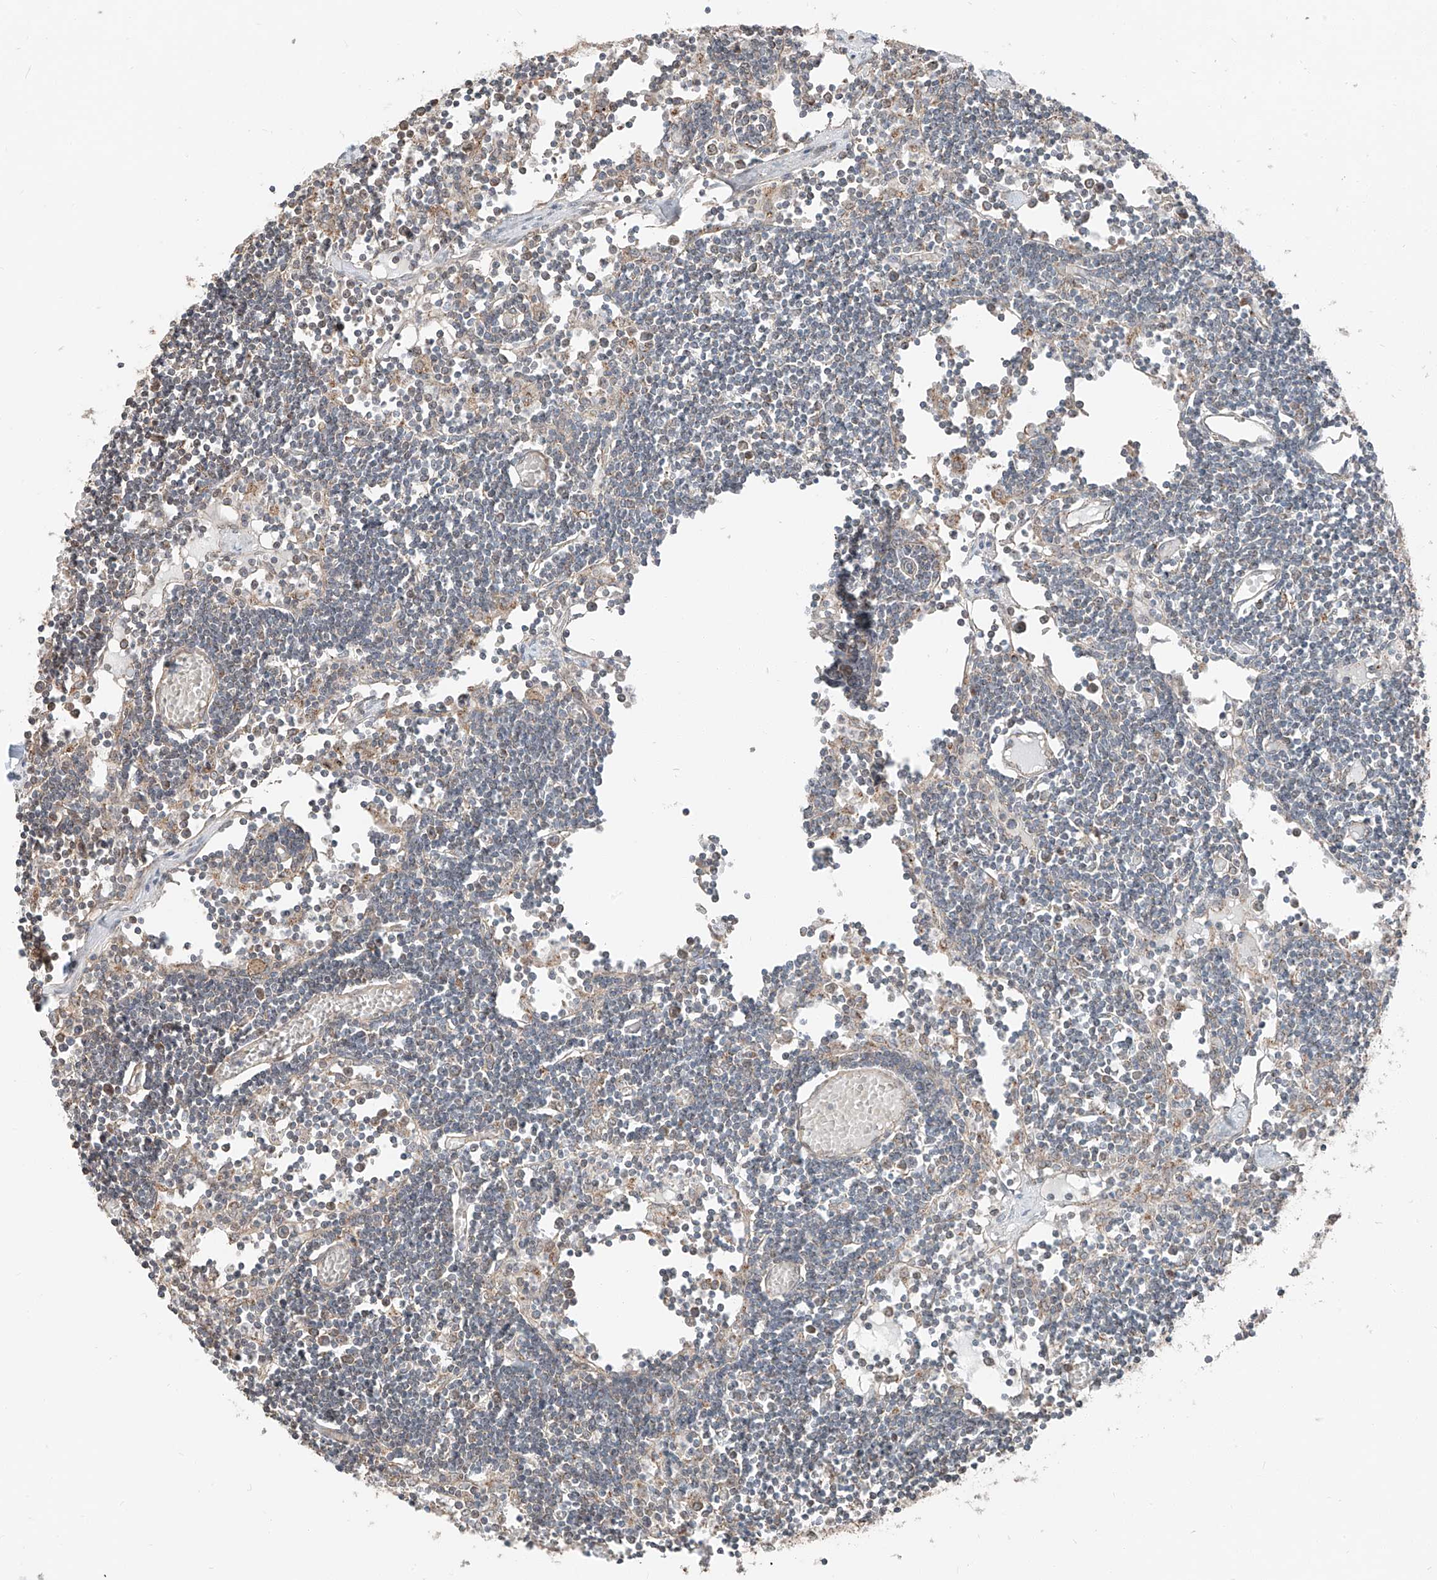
{"staining": {"intensity": "weak", "quantity": "25%-75%", "location": "cytoplasmic/membranous"}, "tissue": "lymph node", "cell_type": "Germinal center cells", "image_type": "normal", "snomed": [{"axis": "morphology", "description": "Normal tissue, NOS"}, {"axis": "topography", "description": "Lymph node"}], "caption": "IHC image of normal lymph node: human lymph node stained using immunohistochemistry (IHC) shows low levels of weak protein expression localized specifically in the cytoplasmic/membranous of germinal center cells, appearing as a cytoplasmic/membranous brown color.", "gene": "CEP162", "patient": {"sex": "female", "age": 11}}